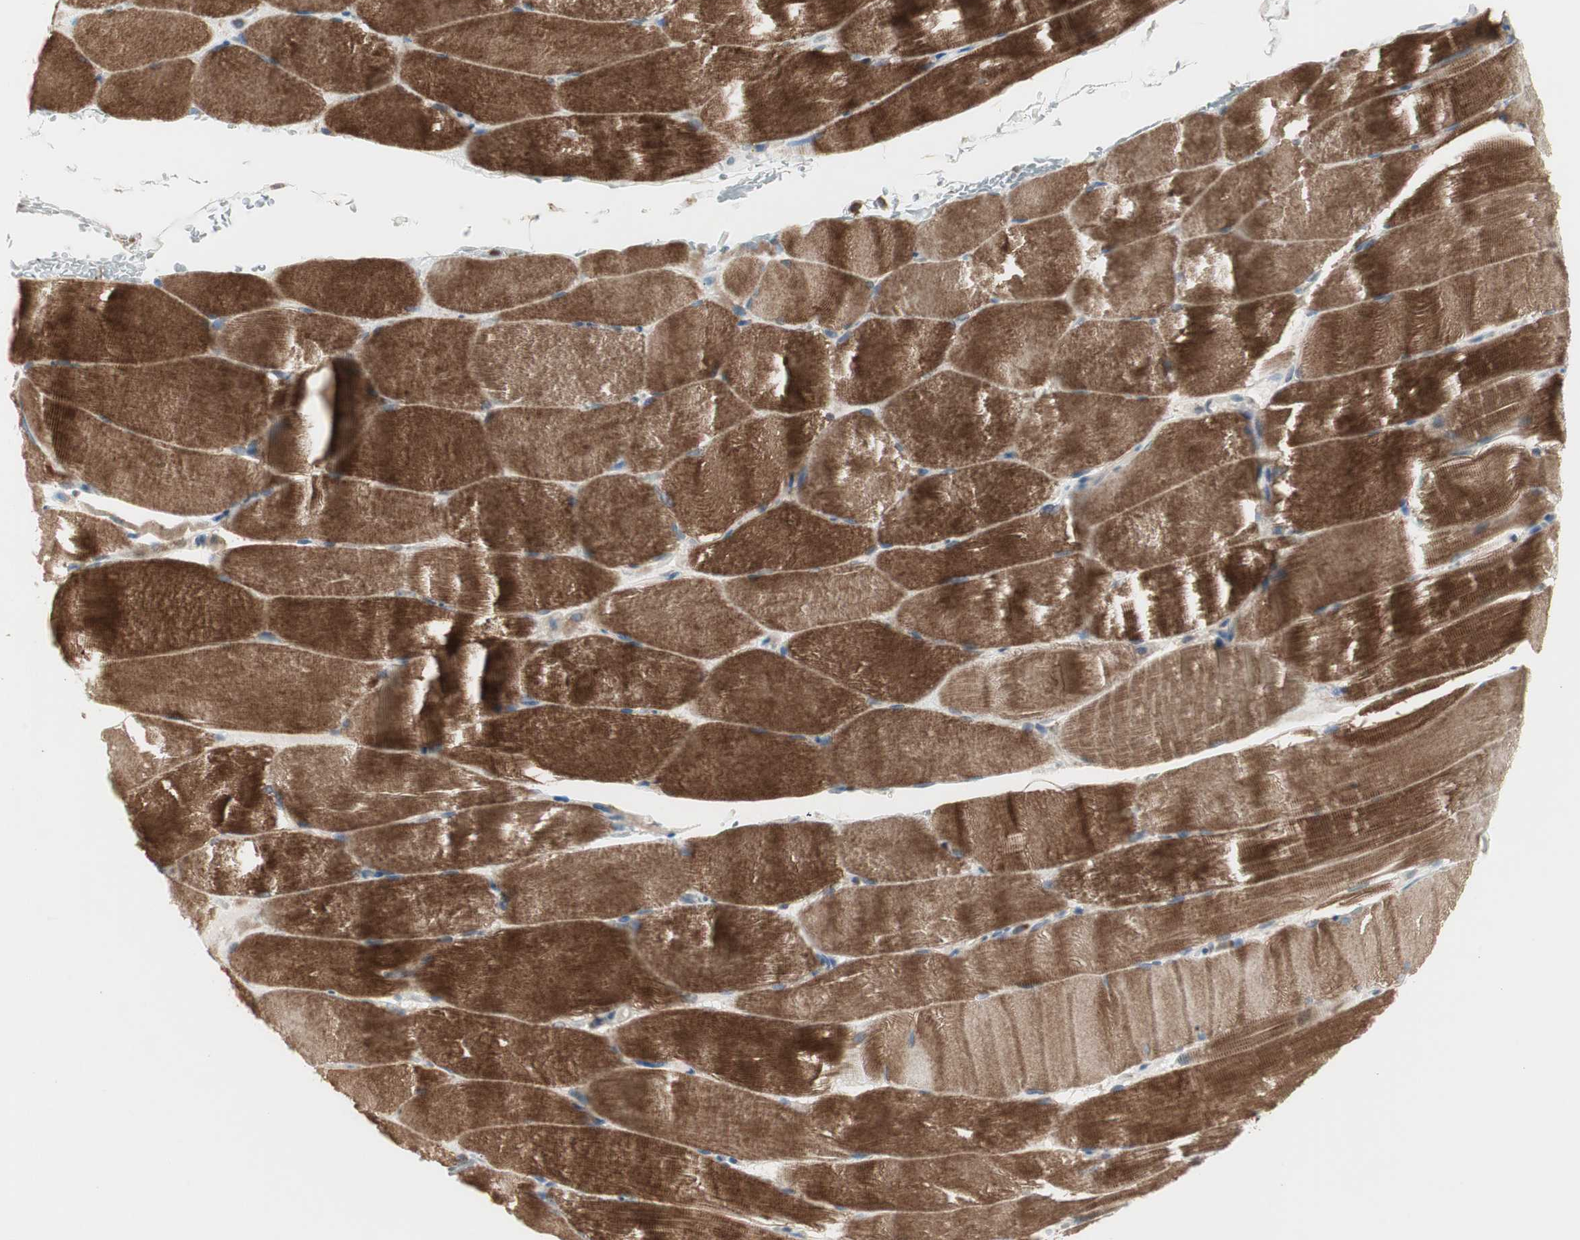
{"staining": {"intensity": "strong", "quantity": ">75%", "location": "cytoplasmic/membranous"}, "tissue": "skeletal muscle", "cell_type": "Myocytes", "image_type": "normal", "snomed": [{"axis": "morphology", "description": "Normal tissue, NOS"}, {"axis": "topography", "description": "Skeletal muscle"}, {"axis": "topography", "description": "Parathyroid gland"}], "caption": "Protein staining demonstrates strong cytoplasmic/membranous staining in about >75% of myocytes in unremarkable skeletal muscle.", "gene": "MMP3", "patient": {"sex": "female", "age": 37}}